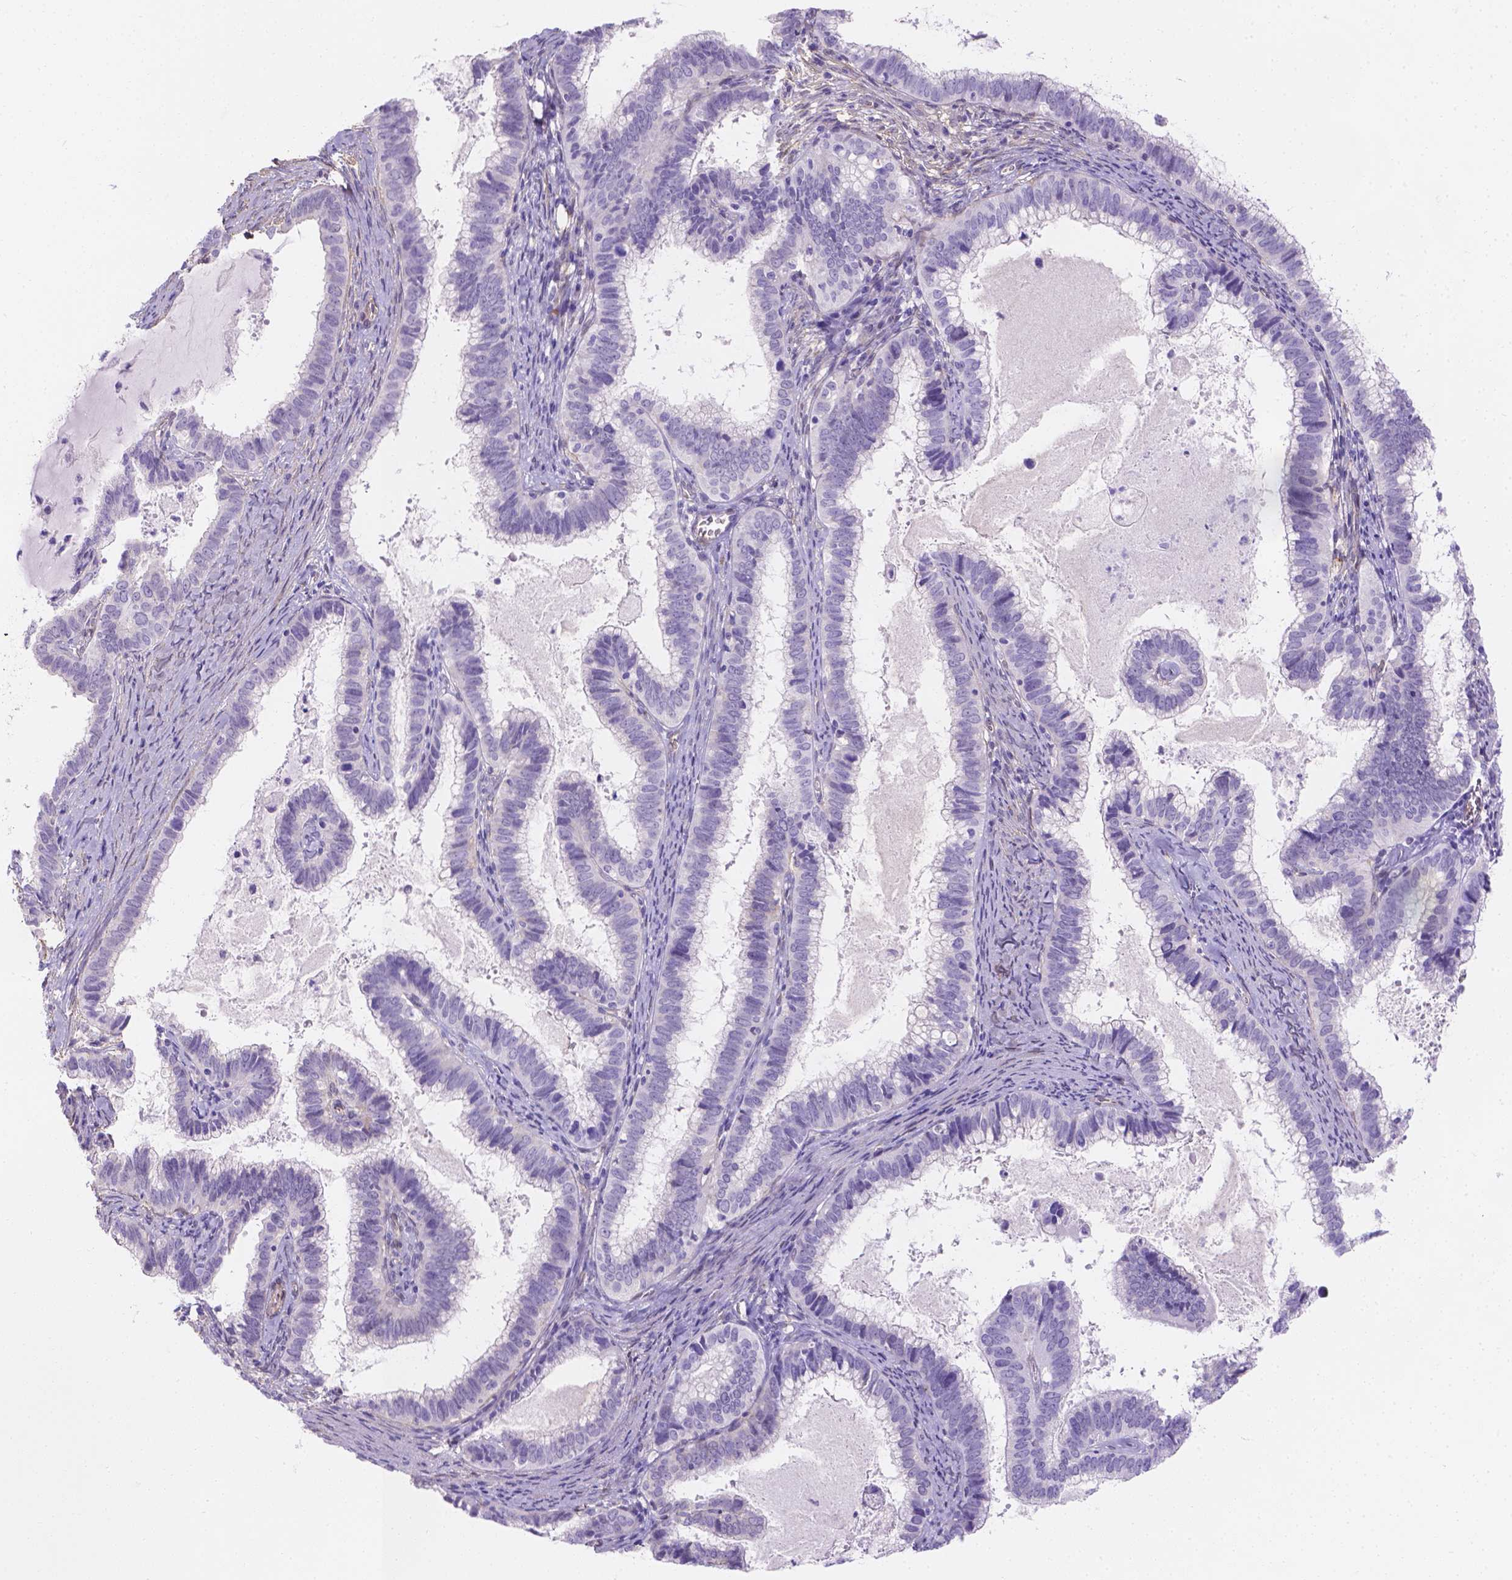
{"staining": {"intensity": "negative", "quantity": "none", "location": "none"}, "tissue": "cervical cancer", "cell_type": "Tumor cells", "image_type": "cancer", "snomed": [{"axis": "morphology", "description": "Adenocarcinoma, NOS"}, {"axis": "topography", "description": "Cervix"}], "caption": "Cervical cancer stained for a protein using immunohistochemistry (IHC) demonstrates no staining tumor cells.", "gene": "SLC40A1", "patient": {"sex": "female", "age": 61}}